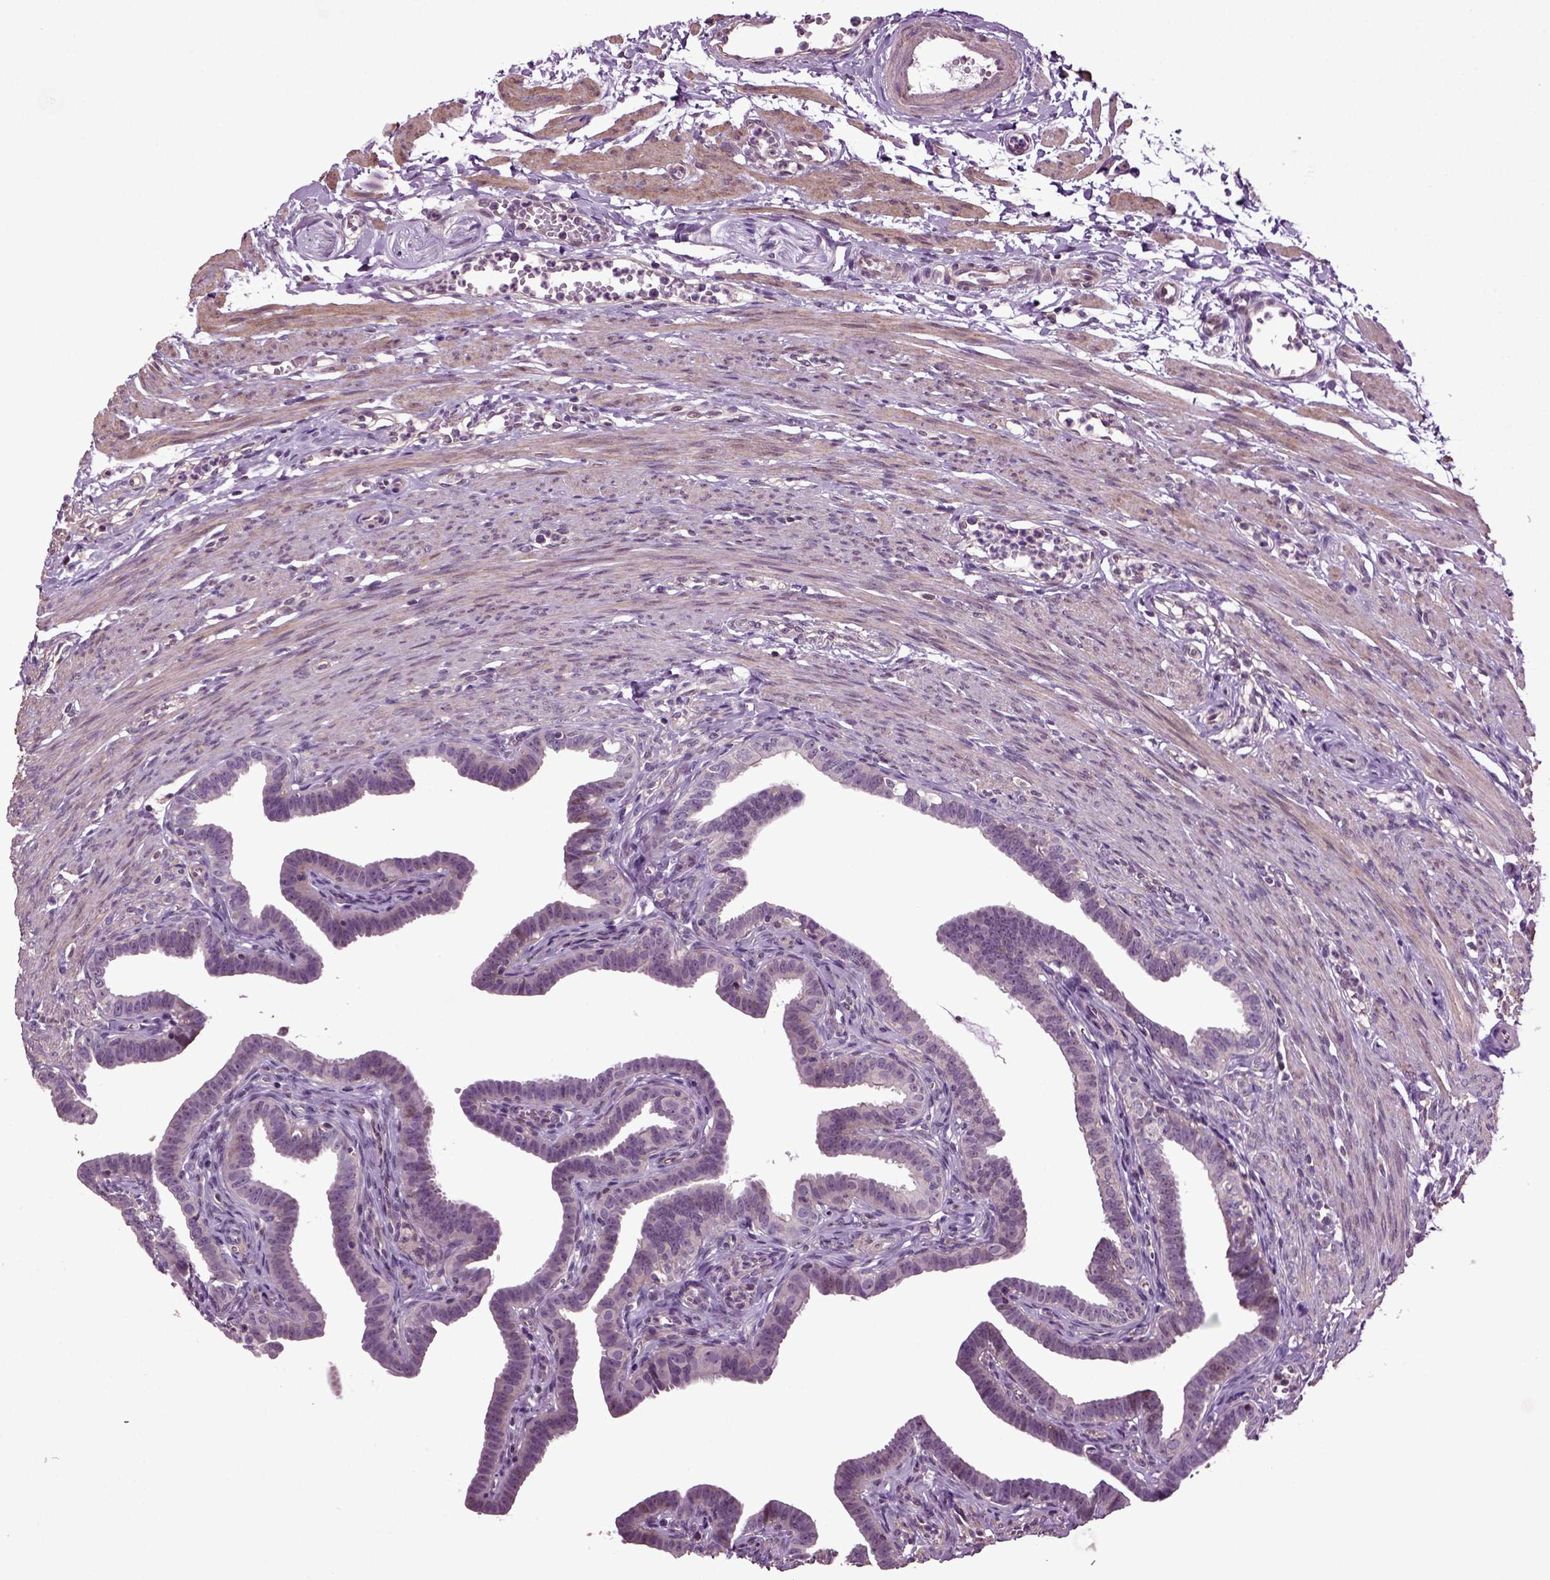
{"staining": {"intensity": "negative", "quantity": "none", "location": "none"}, "tissue": "fallopian tube", "cell_type": "Glandular cells", "image_type": "normal", "snomed": [{"axis": "morphology", "description": "Normal tissue, NOS"}, {"axis": "topography", "description": "Fallopian tube"}, {"axis": "topography", "description": "Ovary"}], "caption": "A high-resolution histopathology image shows IHC staining of unremarkable fallopian tube, which displays no significant expression in glandular cells.", "gene": "HAGHL", "patient": {"sex": "female", "age": 33}}